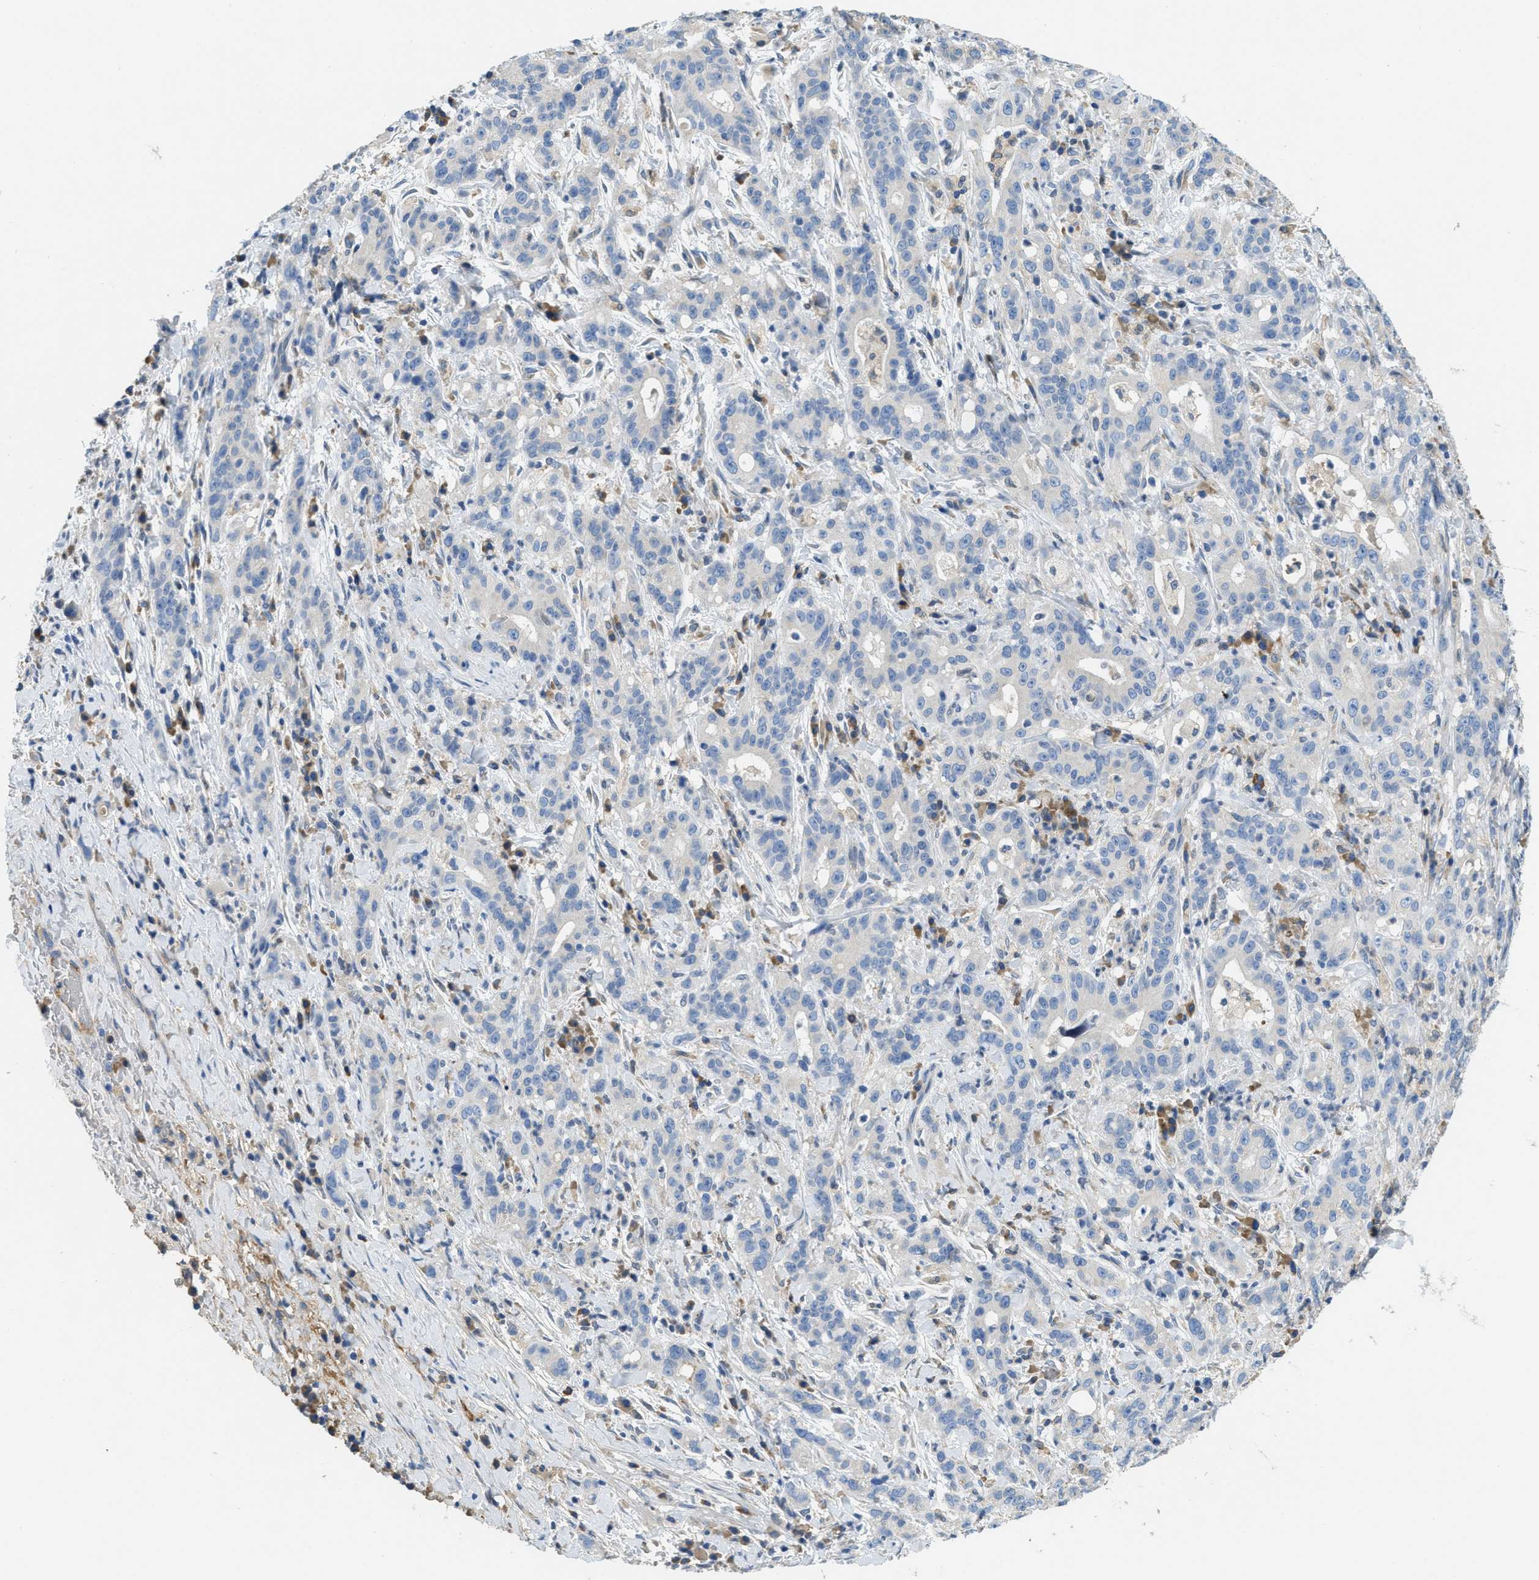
{"staining": {"intensity": "negative", "quantity": "none", "location": "none"}, "tissue": "liver cancer", "cell_type": "Tumor cells", "image_type": "cancer", "snomed": [{"axis": "morphology", "description": "Cholangiocarcinoma"}, {"axis": "topography", "description": "Liver"}], "caption": "An image of human liver cholangiocarcinoma is negative for staining in tumor cells.", "gene": "MPDU1", "patient": {"sex": "female", "age": 38}}